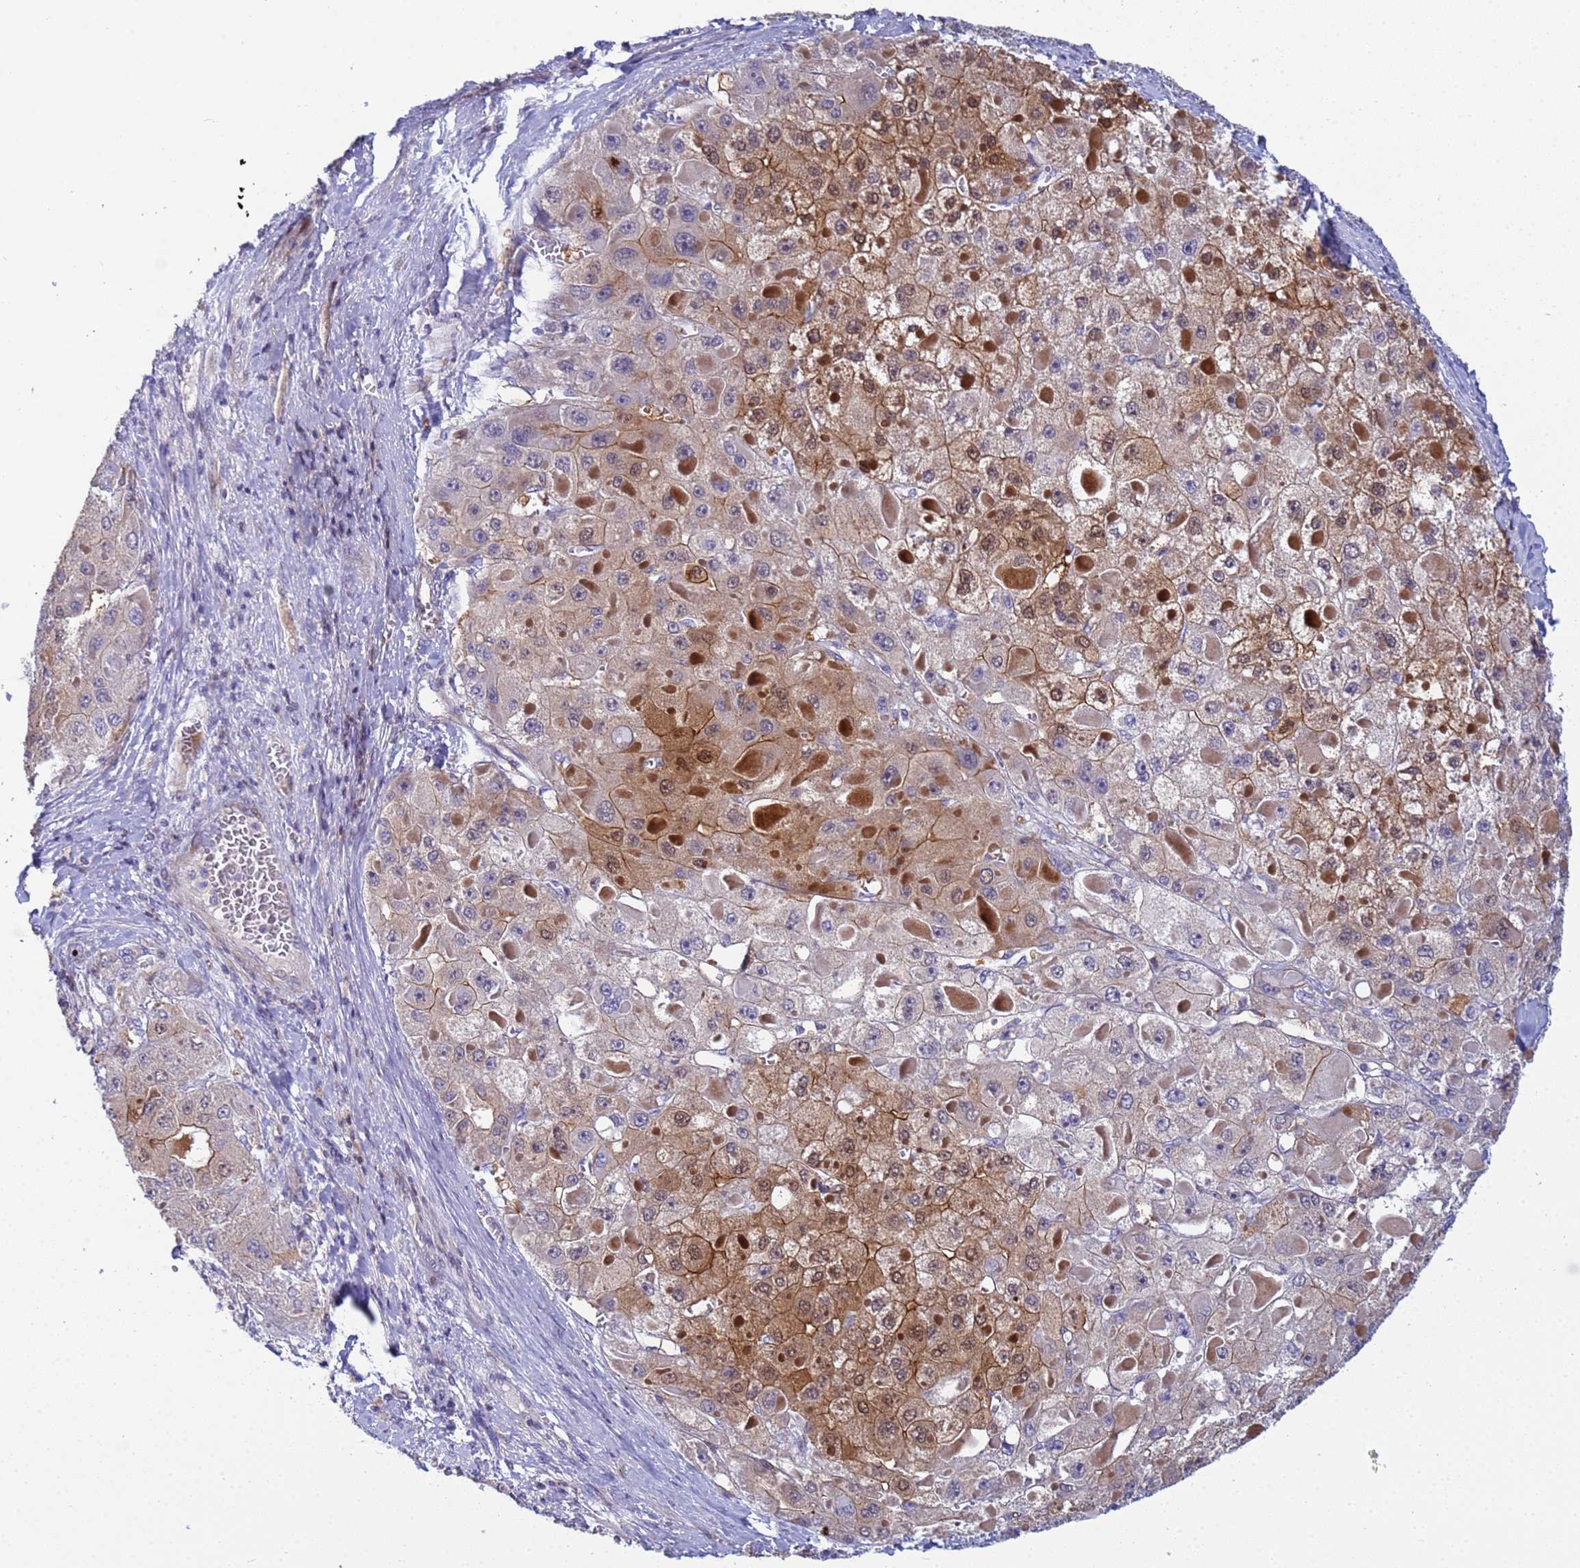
{"staining": {"intensity": "moderate", "quantity": "25%-75%", "location": "cytoplasmic/membranous,nuclear"}, "tissue": "liver cancer", "cell_type": "Tumor cells", "image_type": "cancer", "snomed": [{"axis": "morphology", "description": "Carcinoma, Hepatocellular, NOS"}, {"axis": "topography", "description": "Liver"}], "caption": "Approximately 25%-75% of tumor cells in liver cancer reveal moderate cytoplasmic/membranous and nuclear protein expression as visualized by brown immunohistochemical staining.", "gene": "PPP6R1", "patient": {"sex": "female", "age": 73}}